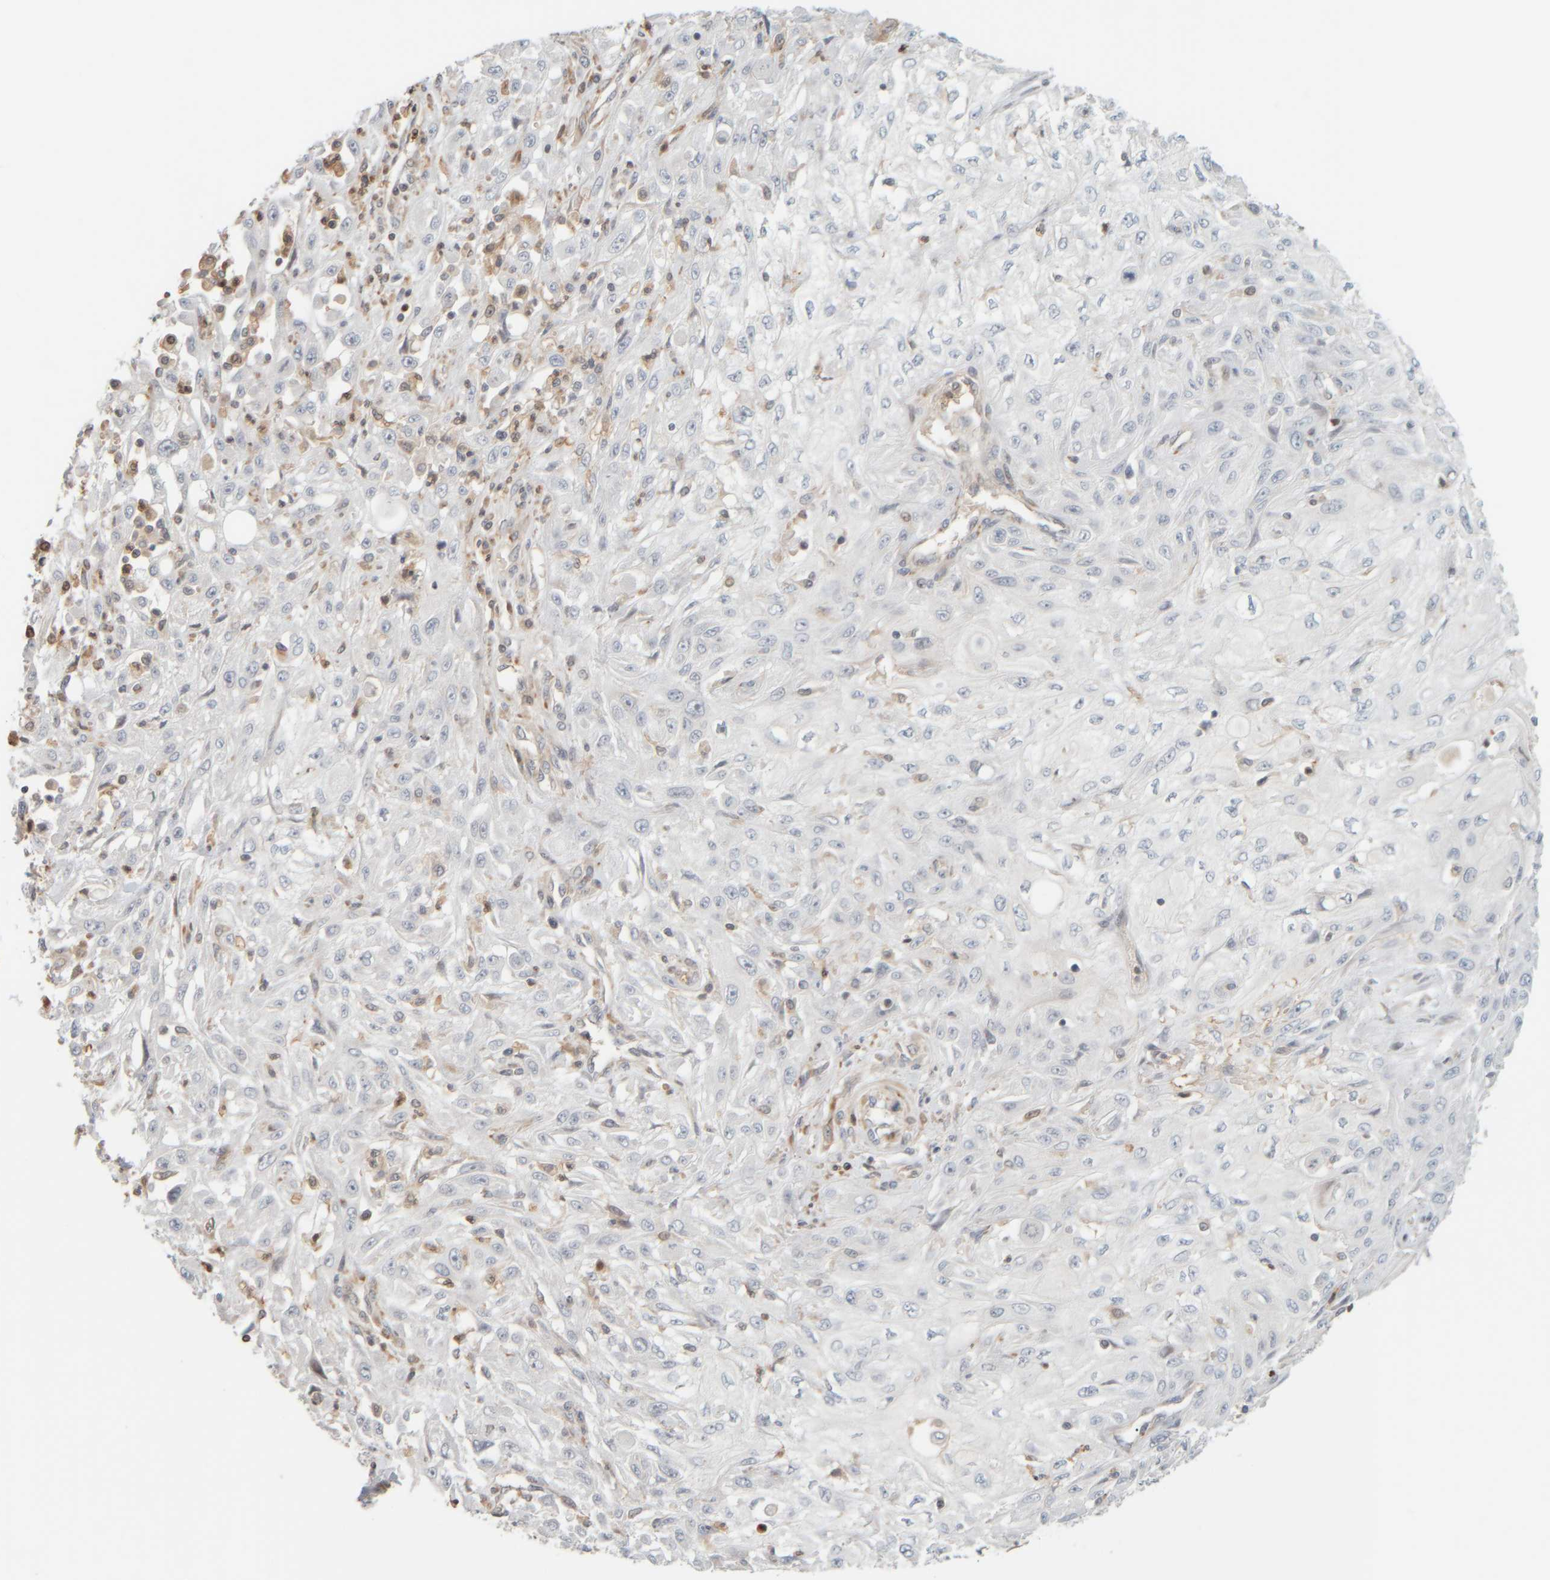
{"staining": {"intensity": "negative", "quantity": "none", "location": "none"}, "tissue": "skin cancer", "cell_type": "Tumor cells", "image_type": "cancer", "snomed": [{"axis": "morphology", "description": "Squamous cell carcinoma, NOS"}, {"axis": "morphology", "description": "Squamous cell carcinoma, metastatic, NOS"}, {"axis": "topography", "description": "Skin"}, {"axis": "topography", "description": "Lymph node"}], "caption": "This is a histopathology image of immunohistochemistry (IHC) staining of skin cancer, which shows no positivity in tumor cells.", "gene": "PTGES3L-AARSD1", "patient": {"sex": "male", "age": 75}}